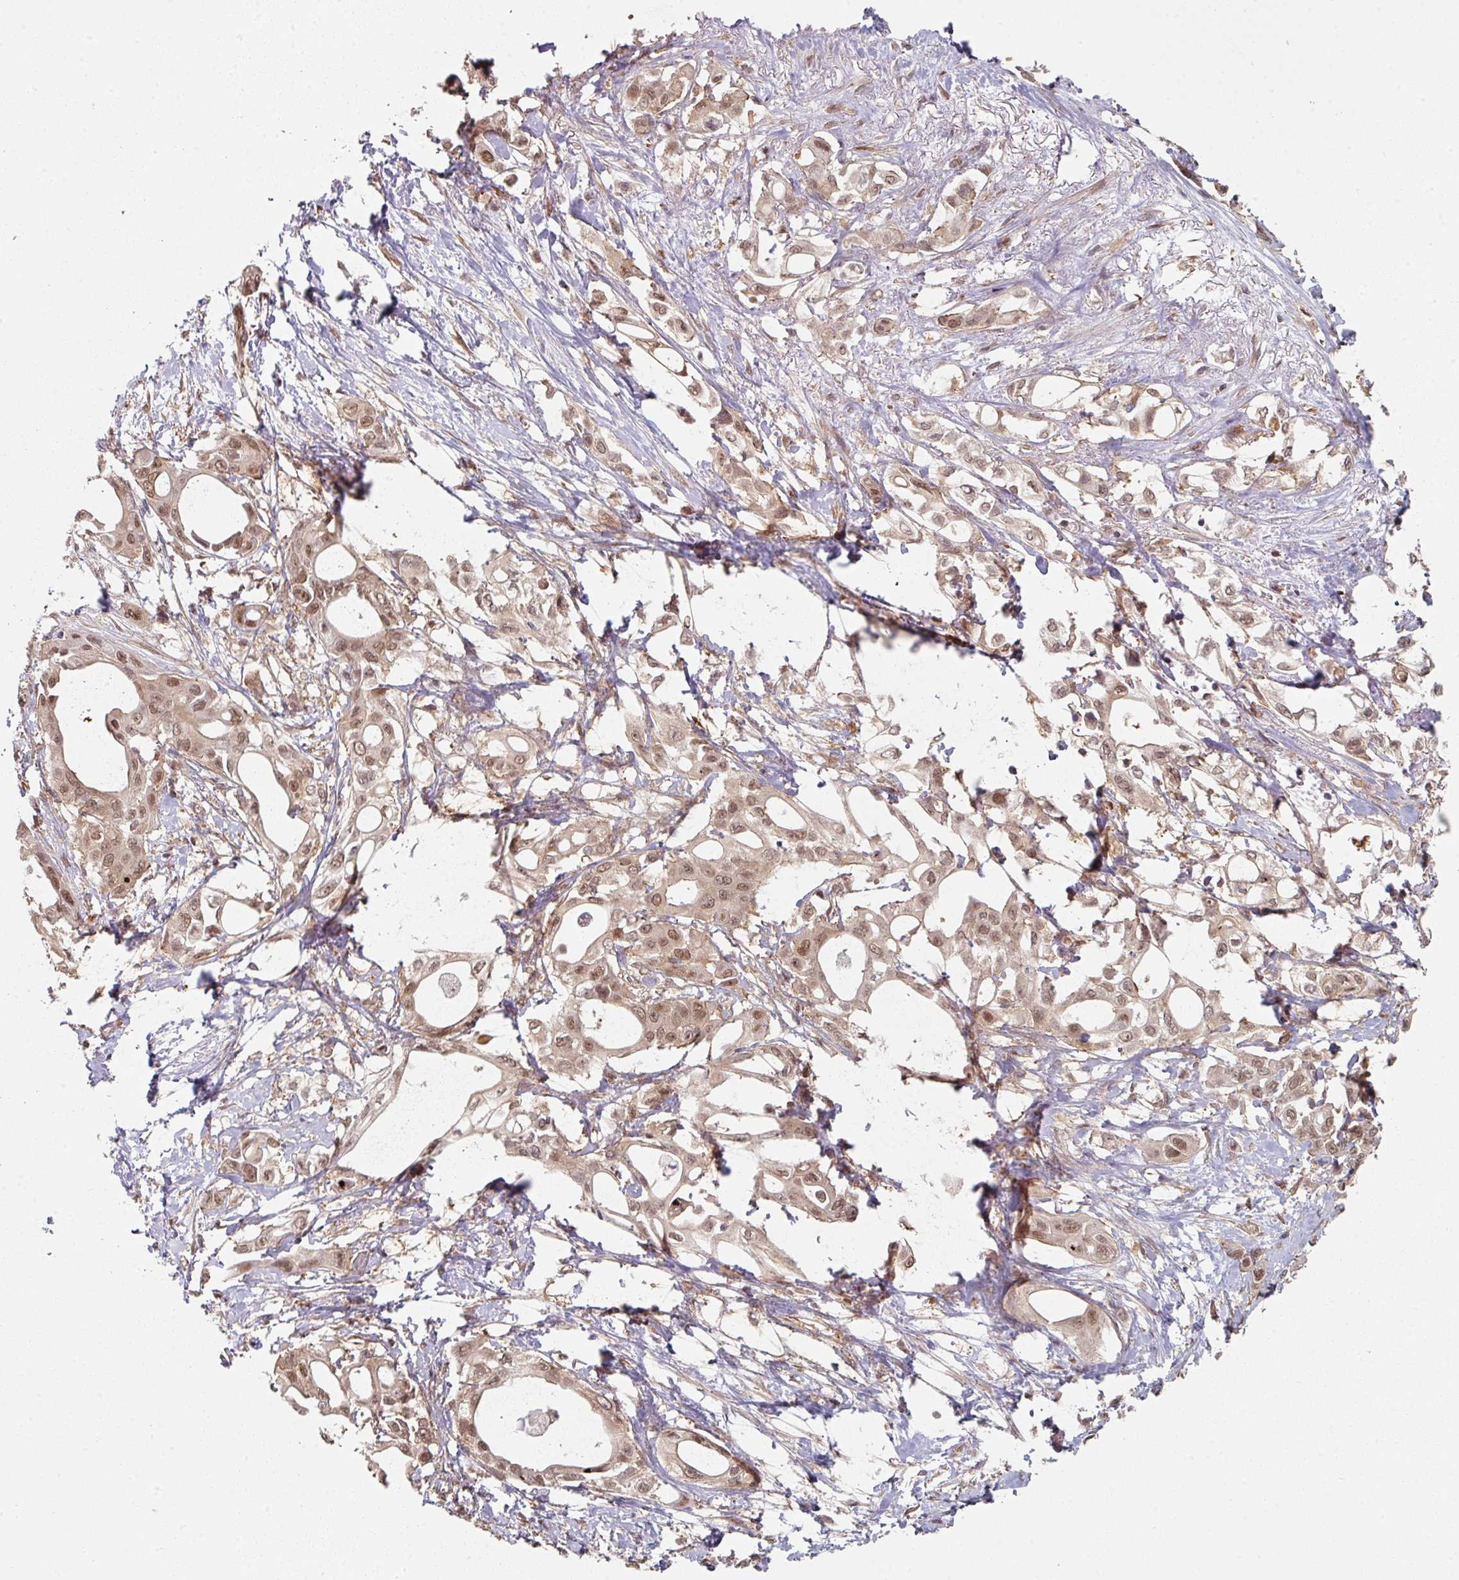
{"staining": {"intensity": "moderate", "quantity": ">75%", "location": "cytoplasmic/membranous,nuclear"}, "tissue": "pancreatic cancer", "cell_type": "Tumor cells", "image_type": "cancer", "snomed": [{"axis": "morphology", "description": "Adenocarcinoma, NOS"}, {"axis": "topography", "description": "Pancreas"}], "caption": "Tumor cells display moderate cytoplasmic/membranous and nuclear staining in approximately >75% of cells in pancreatic cancer.", "gene": "PSME3IP1", "patient": {"sex": "female", "age": 68}}